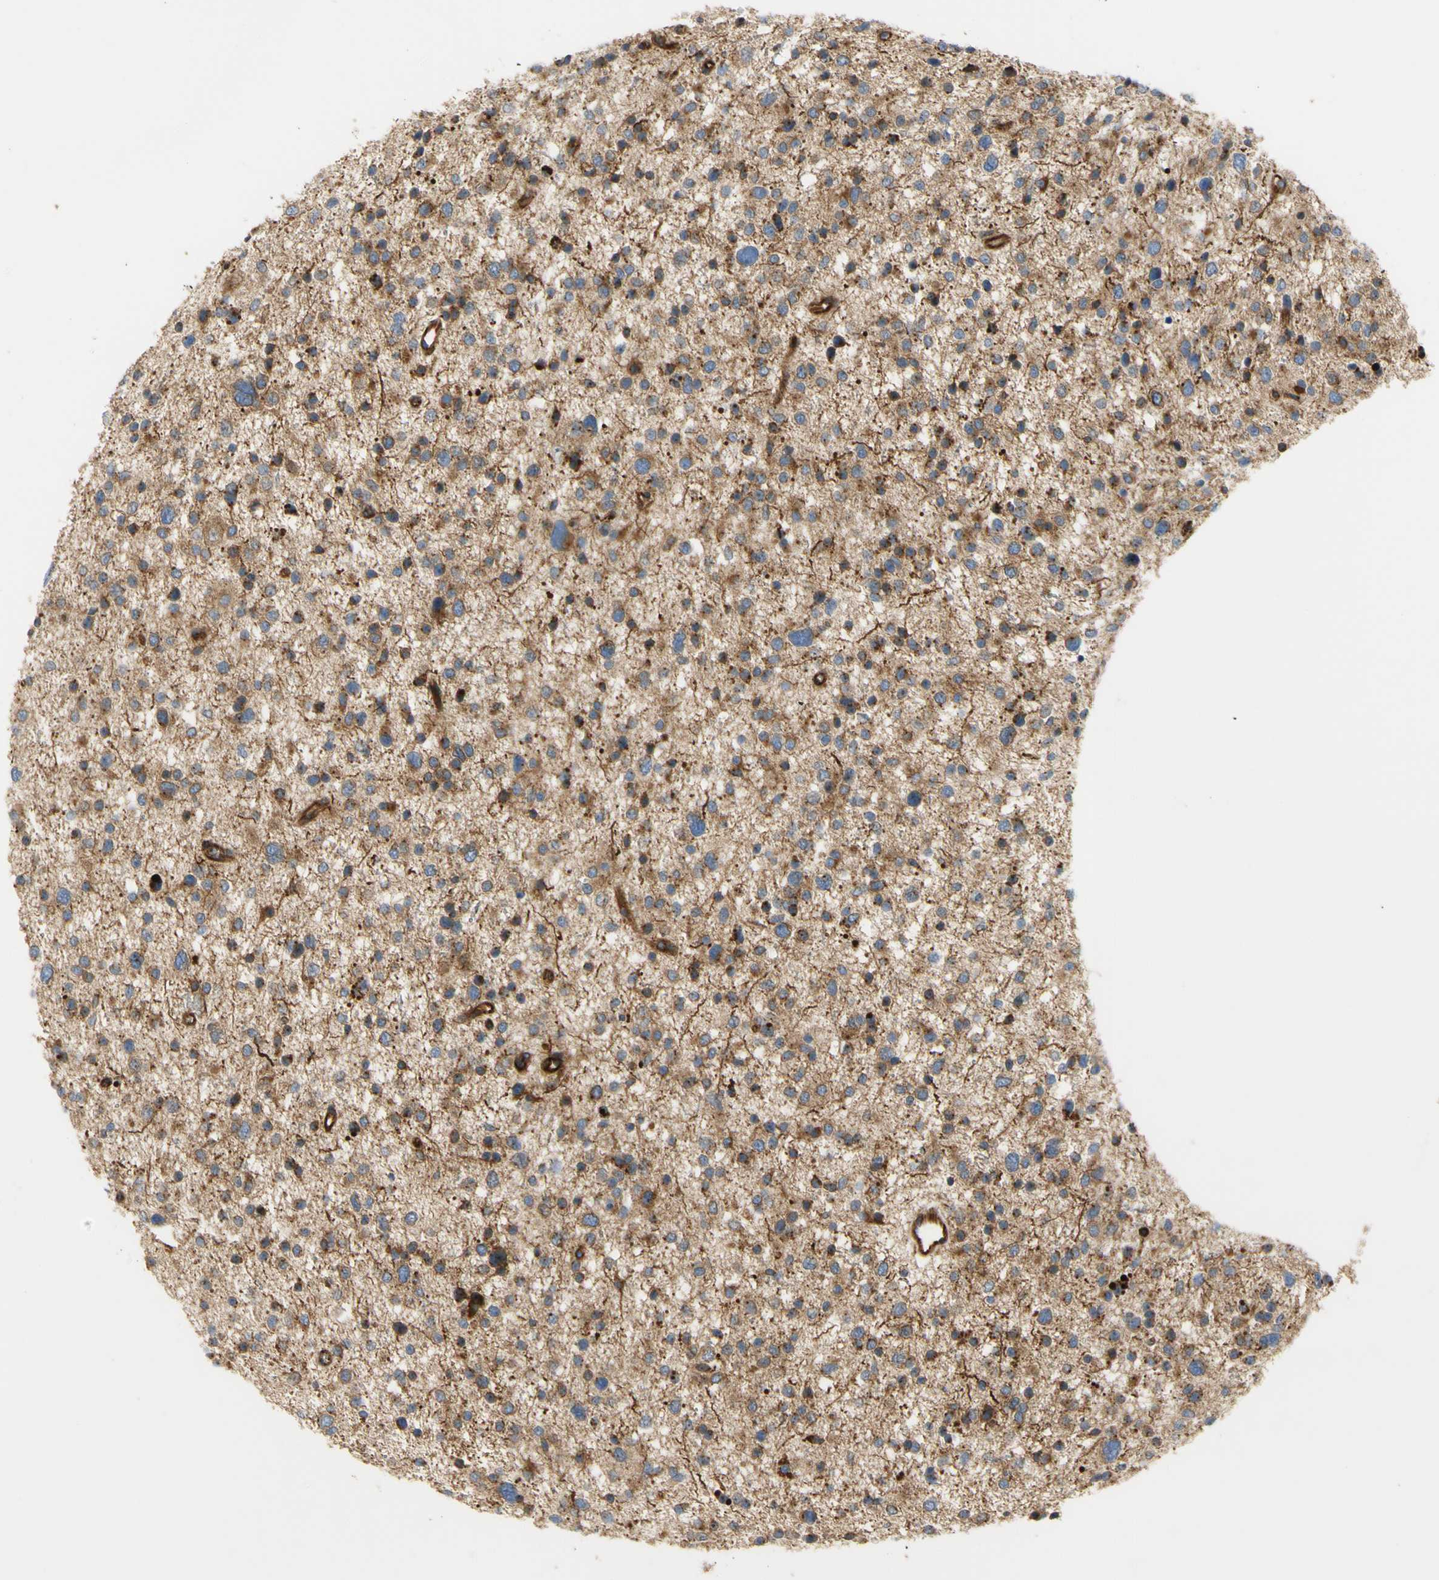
{"staining": {"intensity": "moderate", "quantity": "25%-75%", "location": "cytoplasmic/membranous"}, "tissue": "glioma", "cell_type": "Tumor cells", "image_type": "cancer", "snomed": [{"axis": "morphology", "description": "Glioma, malignant, Low grade"}, {"axis": "topography", "description": "Brain"}], "caption": "Malignant low-grade glioma tissue shows moderate cytoplasmic/membranous expression in approximately 25%-75% of tumor cells The staining was performed using DAB (3,3'-diaminobenzidine) to visualize the protein expression in brown, while the nuclei were stained in blue with hematoxylin (Magnification: 20x).", "gene": "TUBG2", "patient": {"sex": "female", "age": 37}}